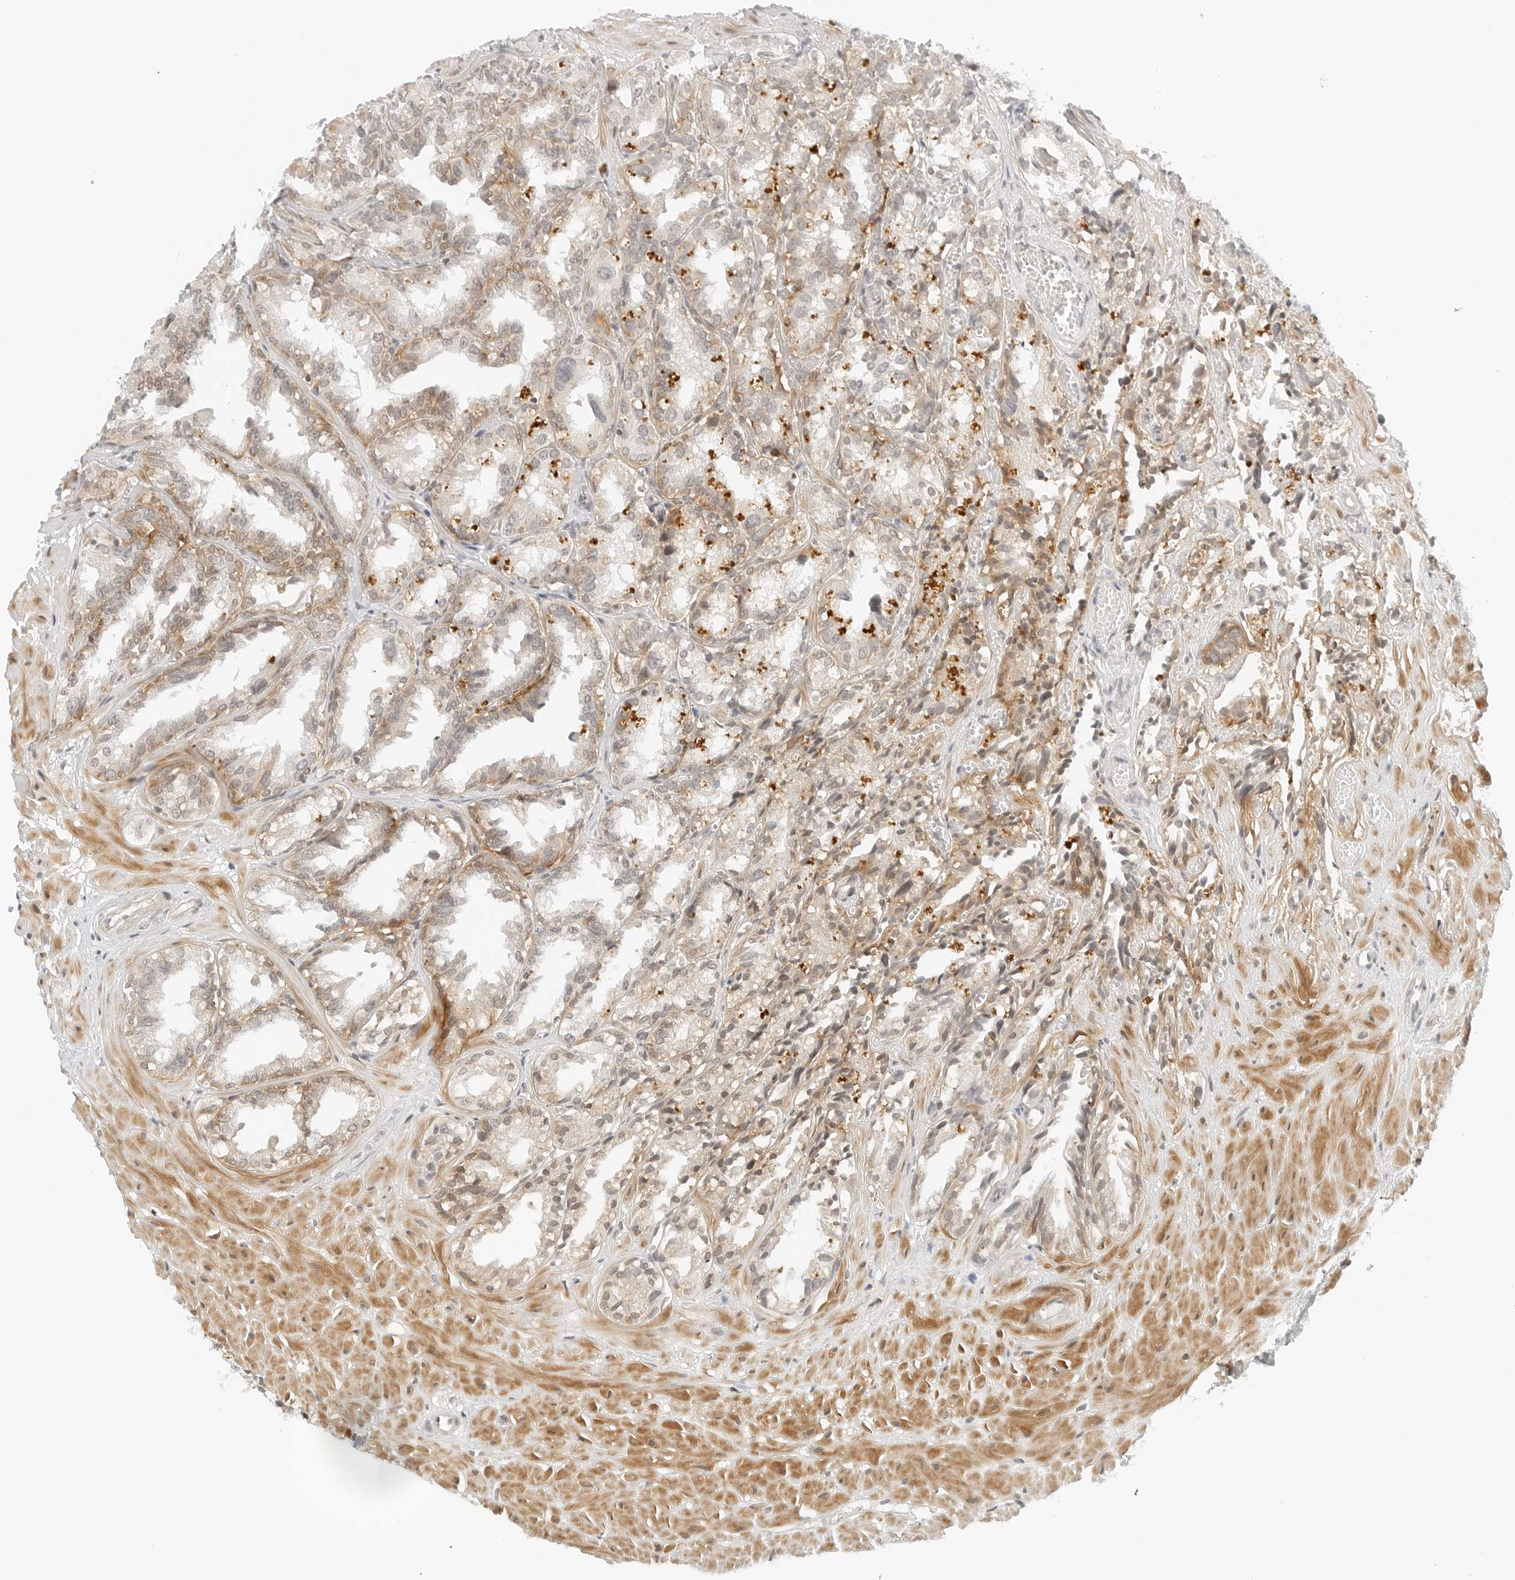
{"staining": {"intensity": "weak", "quantity": "25%-75%", "location": "nuclear"}, "tissue": "seminal vesicle", "cell_type": "Glandular cells", "image_type": "normal", "snomed": [{"axis": "morphology", "description": "Normal tissue, NOS"}, {"axis": "topography", "description": "Prostate"}, {"axis": "topography", "description": "Seminal veicle"}], "caption": "A brown stain shows weak nuclear staining of a protein in glandular cells of unremarkable human seminal vesicle.", "gene": "NEO1", "patient": {"sex": "male", "age": 51}}